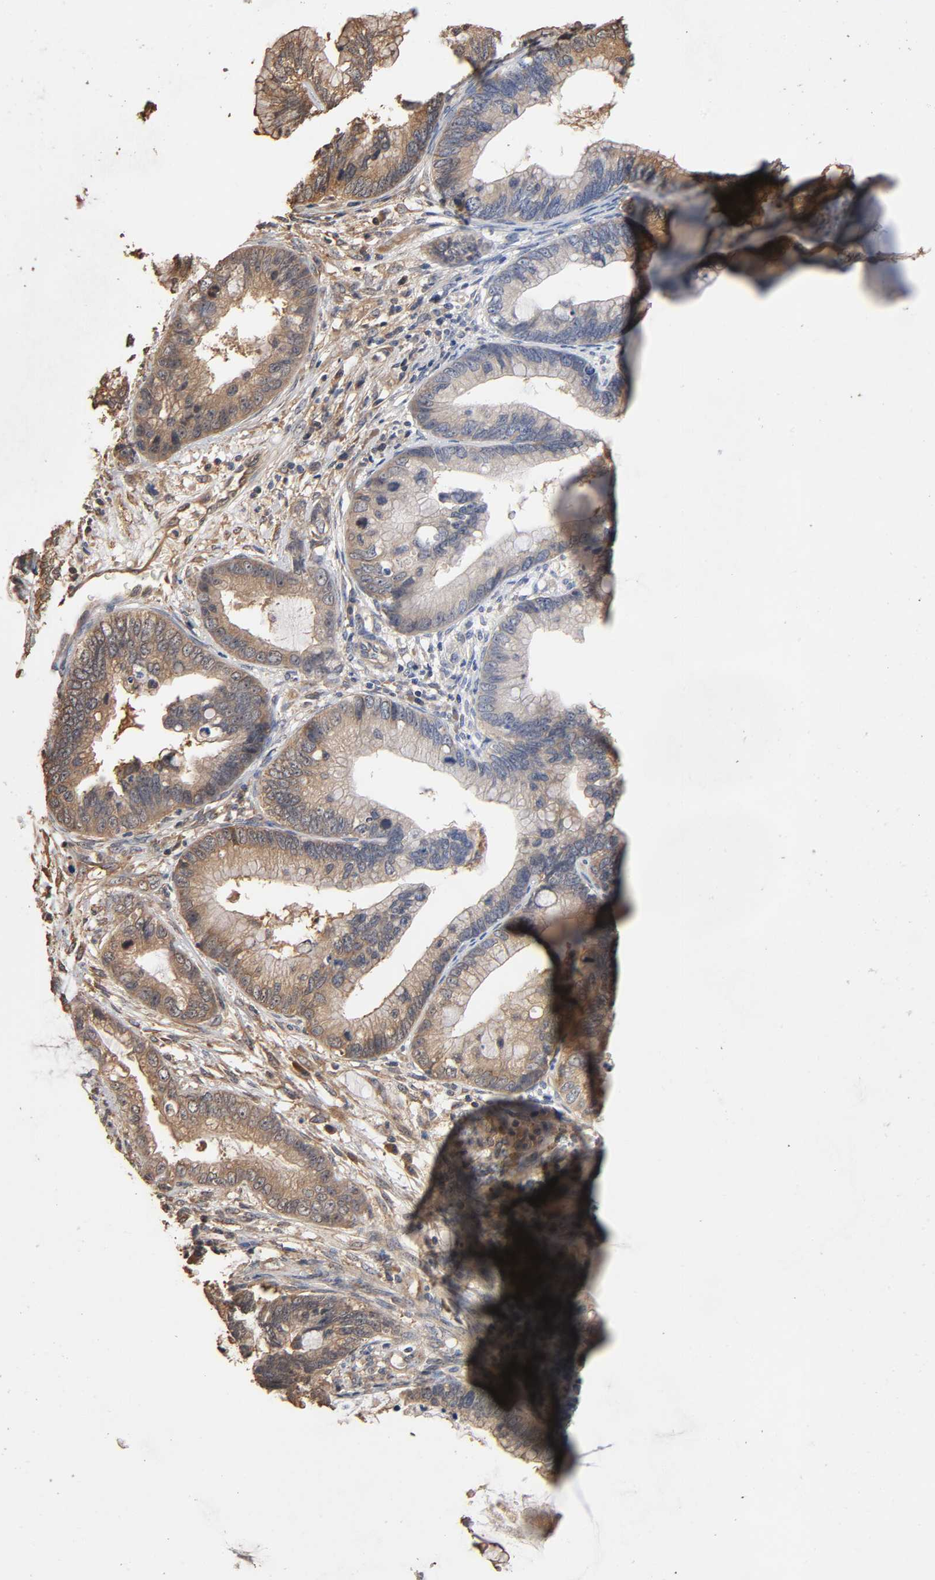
{"staining": {"intensity": "moderate", "quantity": ">75%", "location": "cytoplasmic/membranous"}, "tissue": "cervical cancer", "cell_type": "Tumor cells", "image_type": "cancer", "snomed": [{"axis": "morphology", "description": "Adenocarcinoma, NOS"}, {"axis": "topography", "description": "Cervix"}], "caption": "Adenocarcinoma (cervical) was stained to show a protein in brown. There is medium levels of moderate cytoplasmic/membranous staining in approximately >75% of tumor cells.", "gene": "ARHGEF7", "patient": {"sex": "female", "age": 44}}